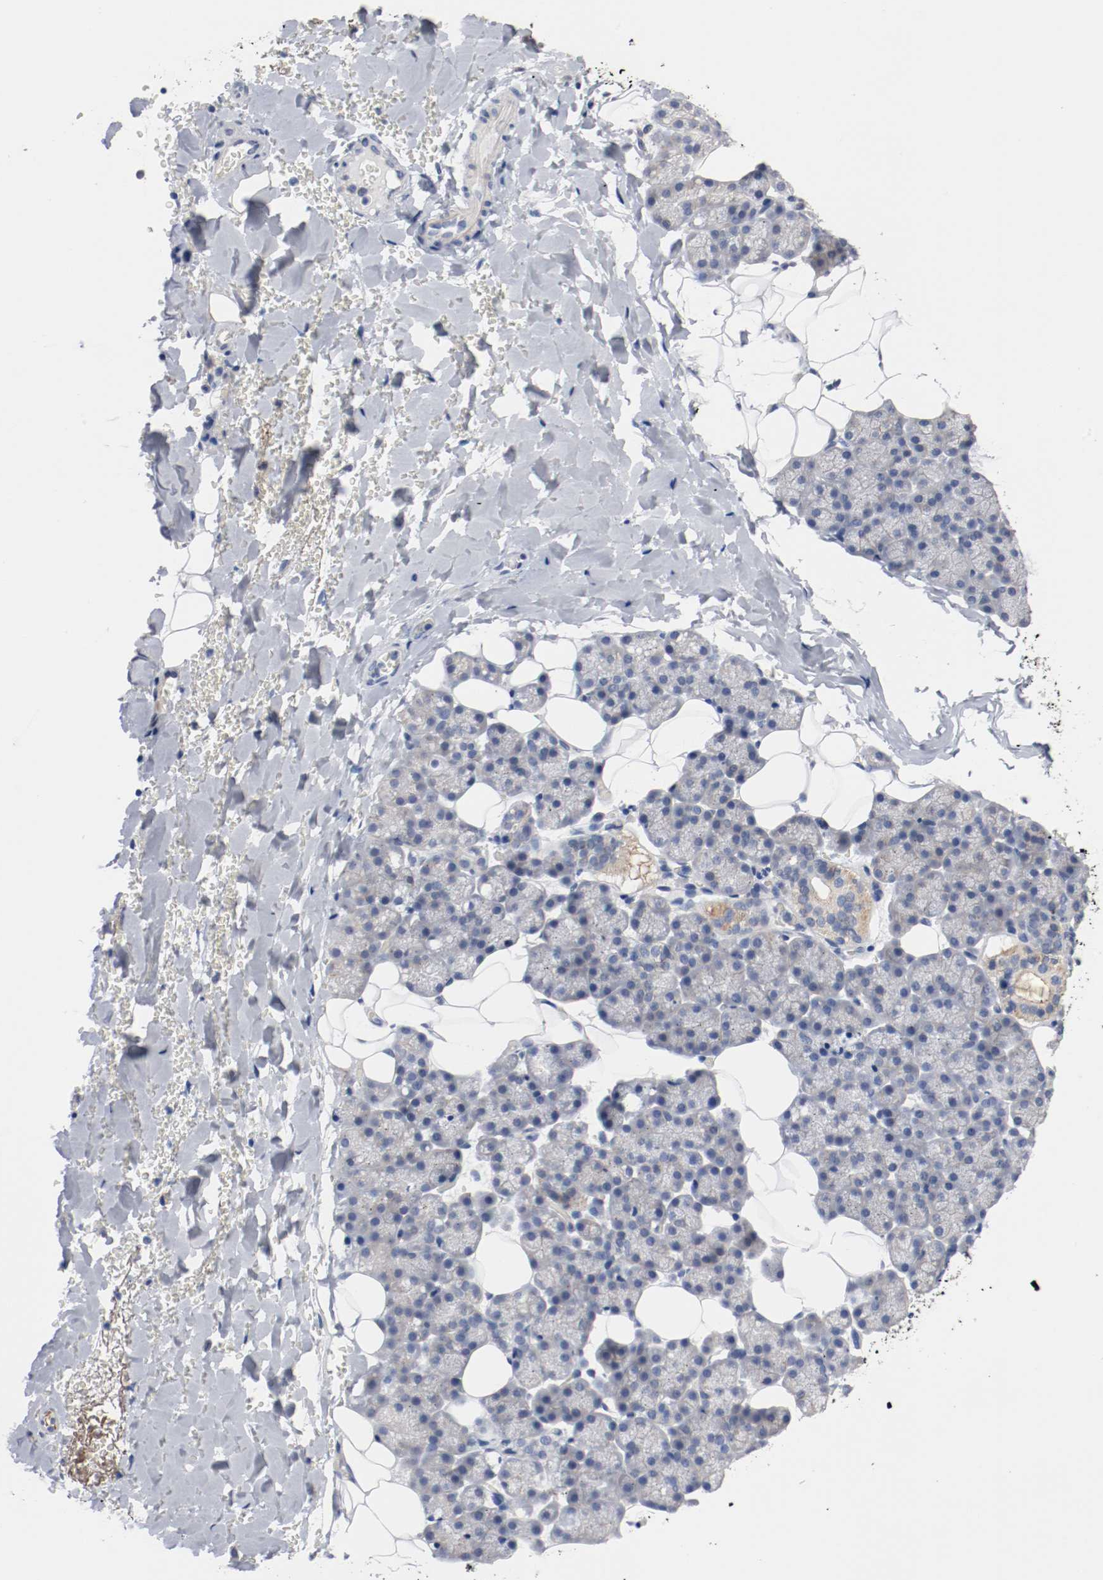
{"staining": {"intensity": "weak", "quantity": "<25%", "location": "cytoplasmic/membranous"}, "tissue": "salivary gland", "cell_type": "Glandular cells", "image_type": "normal", "snomed": [{"axis": "morphology", "description": "Normal tissue, NOS"}, {"axis": "topography", "description": "Lymph node"}, {"axis": "topography", "description": "Salivary gland"}], "caption": "Immunohistochemistry of unremarkable salivary gland exhibits no positivity in glandular cells.", "gene": "TNC", "patient": {"sex": "male", "age": 8}}